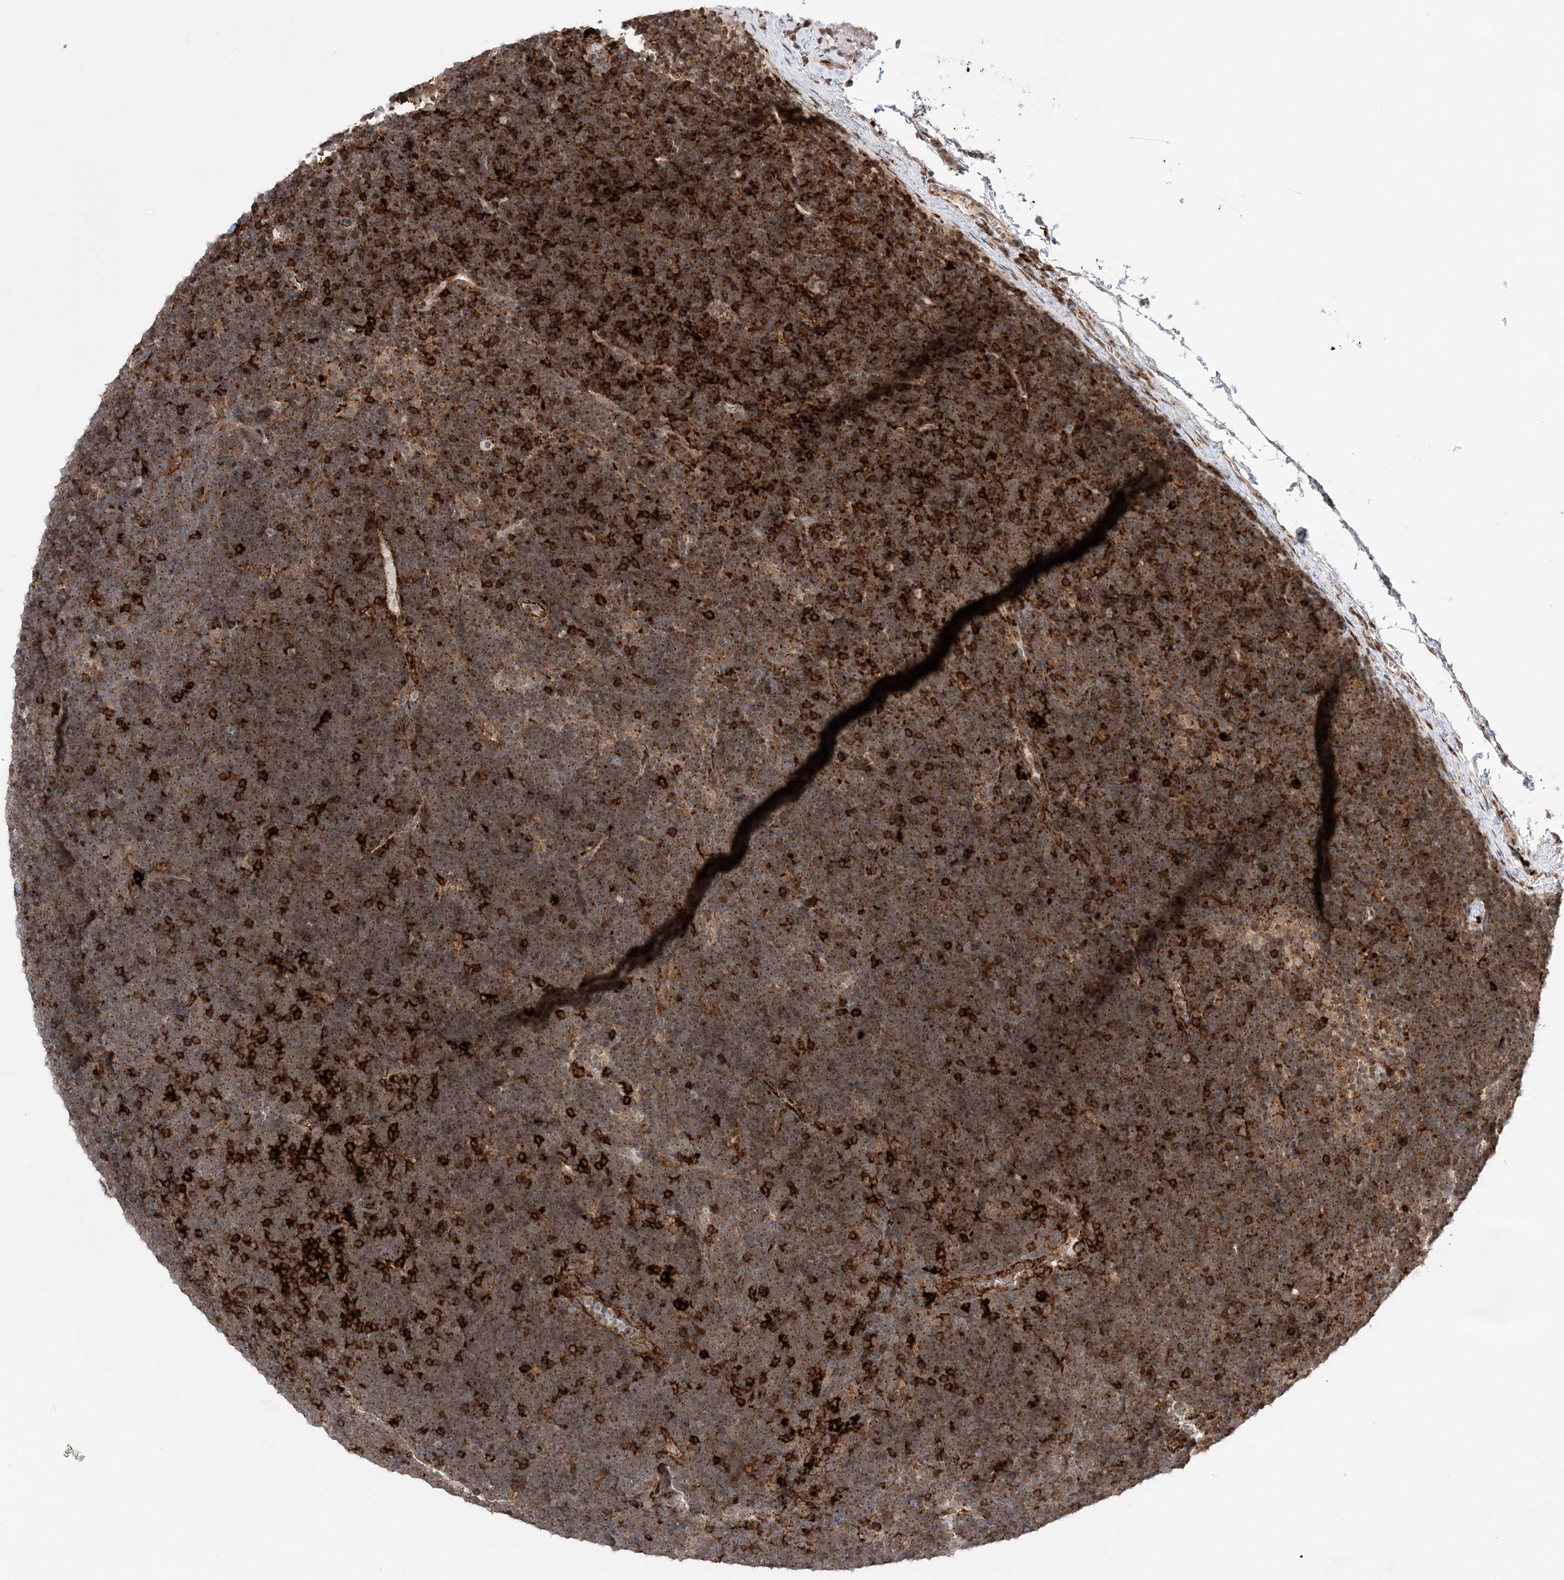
{"staining": {"intensity": "moderate", "quantity": ">75%", "location": "cytoplasmic/membranous"}, "tissue": "lymphoma", "cell_type": "Tumor cells", "image_type": "cancer", "snomed": [{"axis": "morphology", "description": "Malignant lymphoma, non-Hodgkin's type, High grade"}, {"axis": "topography", "description": "Lymph node"}], "caption": "Lymphoma stained with a brown dye exhibits moderate cytoplasmic/membranous positive staining in approximately >75% of tumor cells.", "gene": "ANAPC15", "patient": {"sex": "male", "age": 13}}